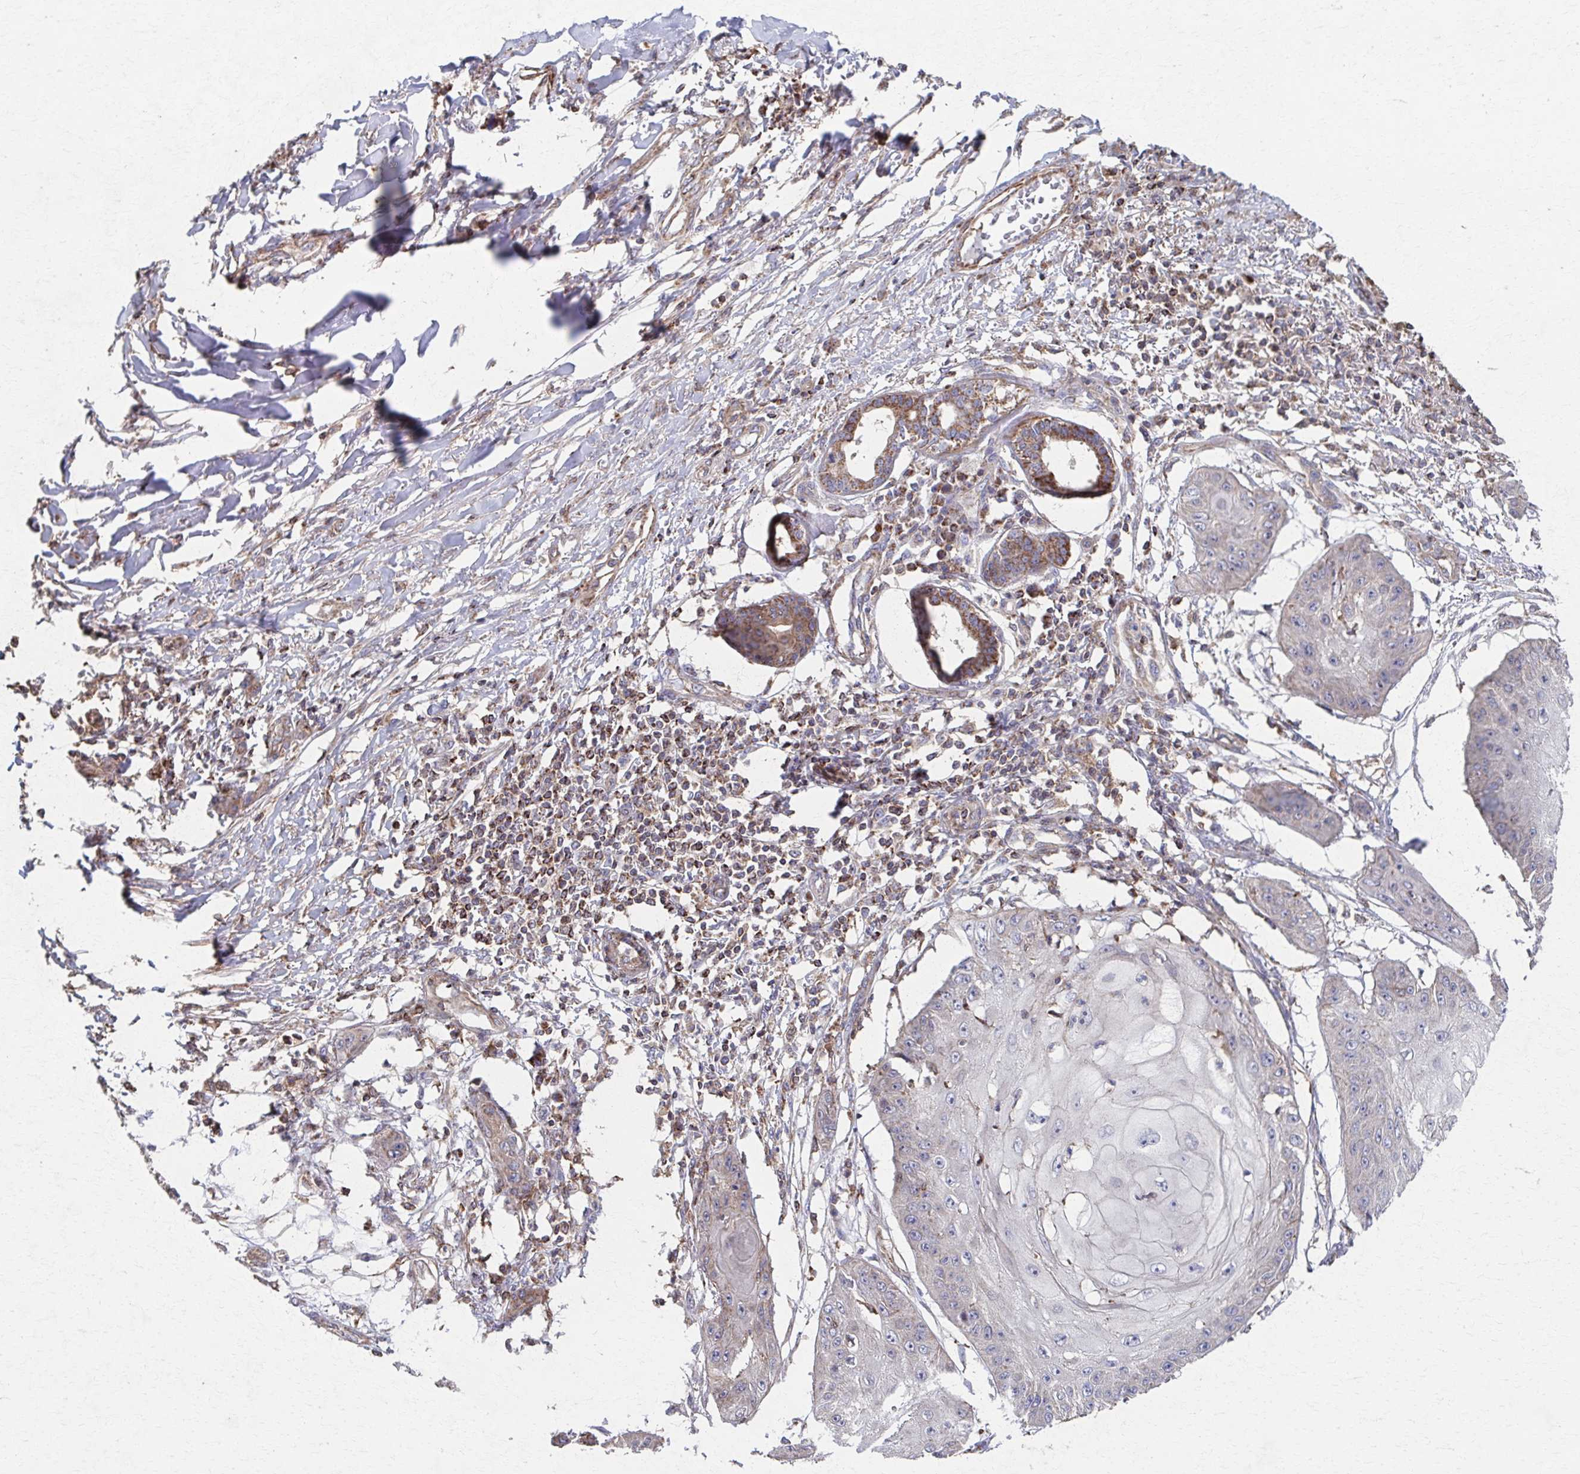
{"staining": {"intensity": "negative", "quantity": "none", "location": "none"}, "tissue": "skin cancer", "cell_type": "Tumor cells", "image_type": "cancer", "snomed": [{"axis": "morphology", "description": "Squamous cell carcinoma, NOS"}, {"axis": "topography", "description": "Skin"}], "caption": "DAB immunohistochemical staining of skin squamous cell carcinoma shows no significant staining in tumor cells.", "gene": "KLHL34", "patient": {"sex": "male", "age": 70}}